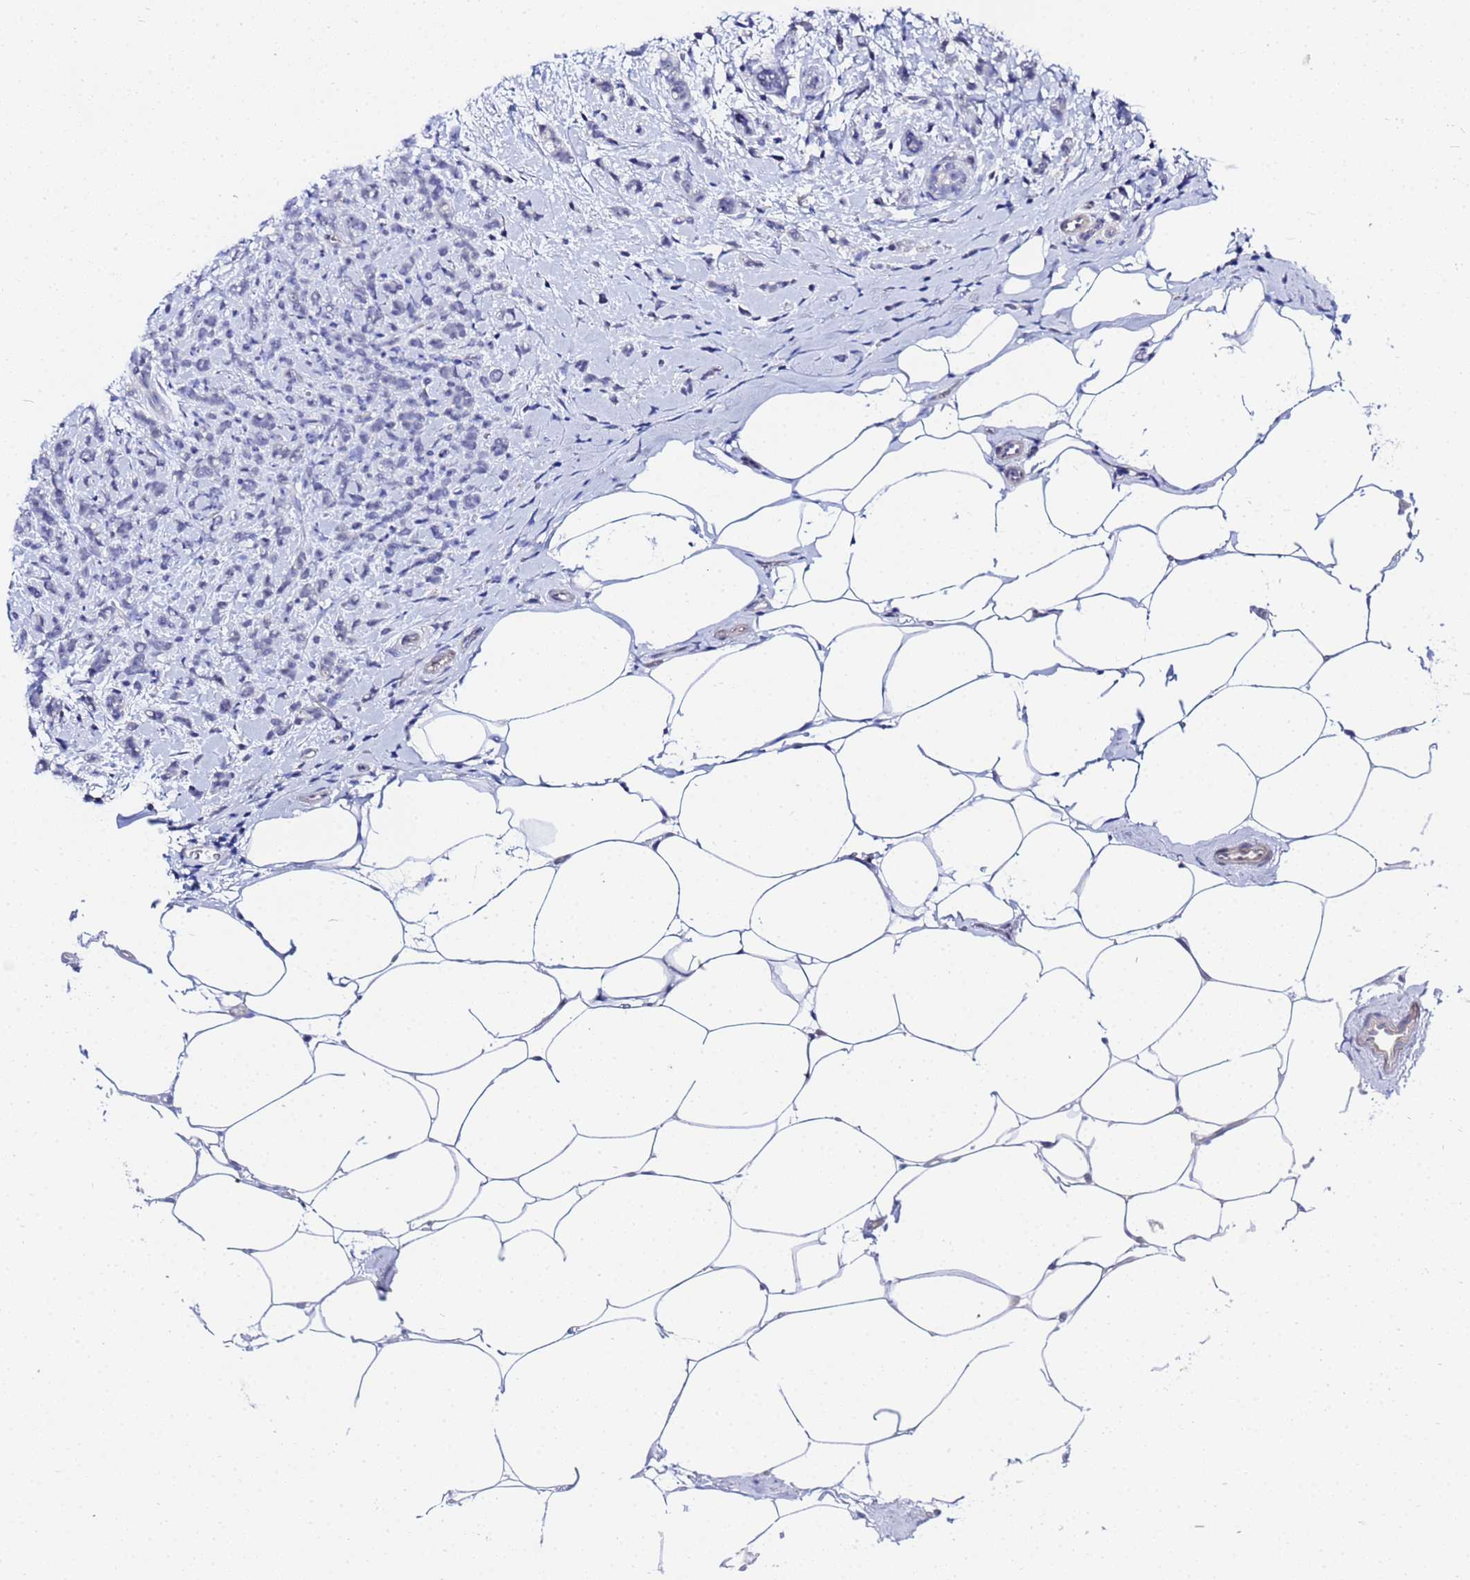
{"staining": {"intensity": "negative", "quantity": "none", "location": "none"}, "tissue": "breast cancer", "cell_type": "Tumor cells", "image_type": "cancer", "snomed": [{"axis": "morphology", "description": "Lobular carcinoma"}, {"axis": "topography", "description": "Breast"}], "caption": "A high-resolution micrograph shows IHC staining of breast cancer, which exhibits no significant staining in tumor cells. (Stains: DAB (3,3'-diaminobenzidine) IHC with hematoxylin counter stain, Microscopy: brightfield microscopy at high magnification).", "gene": "ZNF26", "patient": {"sex": "female", "age": 58}}